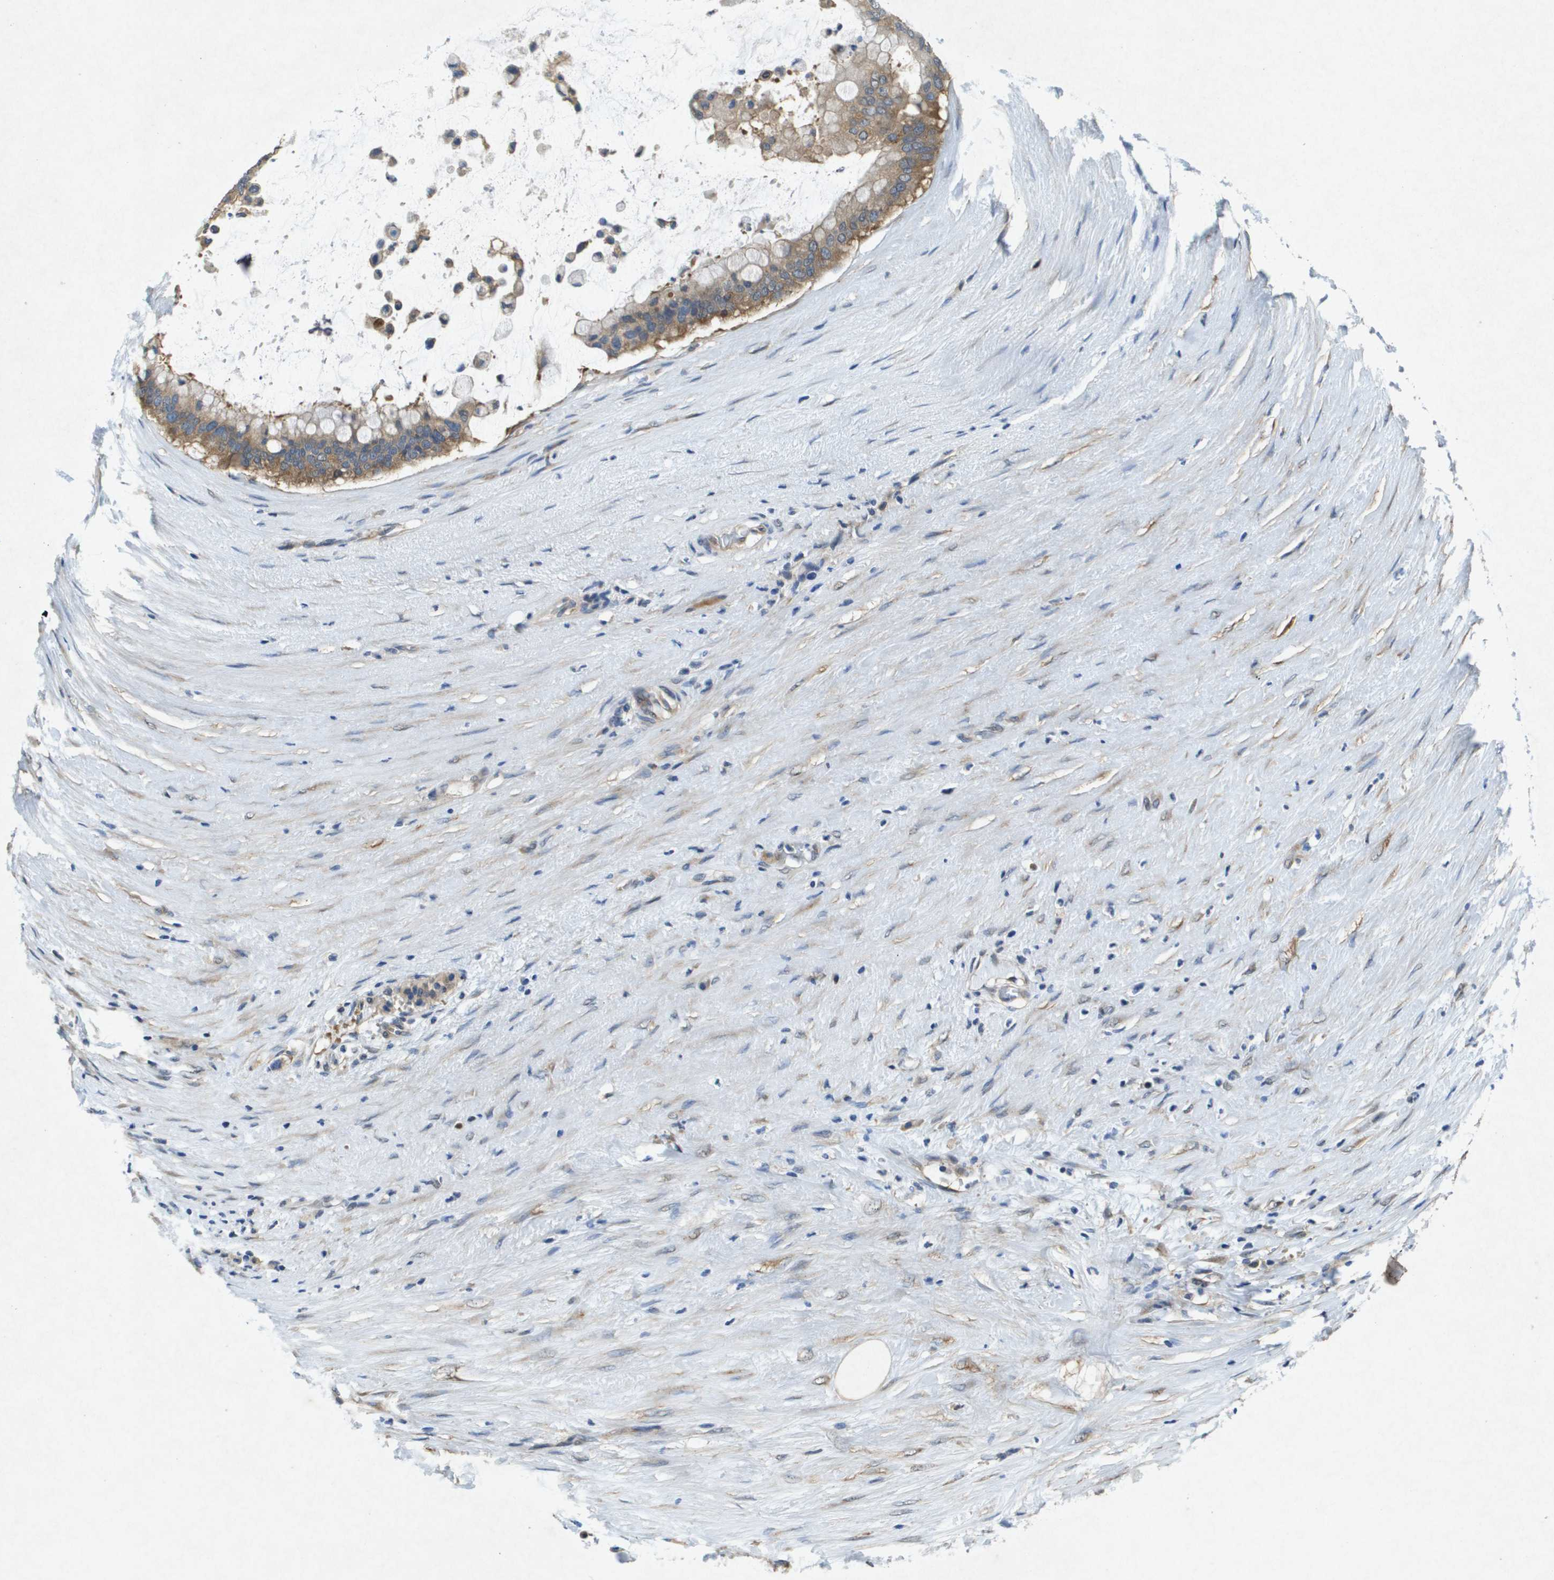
{"staining": {"intensity": "moderate", "quantity": ">75%", "location": "cytoplasmic/membranous"}, "tissue": "pancreatic cancer", "cell_type": "Tumor cells", "image_type": "cancer", "snomed": [{"axis": "morphology", "description": "Adenocarcinoma, NOS"}, {"axis": "topography", "description": "Pancreas"}], "caption": "This image shows immunohistochemistry staining of human pancreatic adenocarcinoma, with medium moderate cytoplasmic/membranous positivity in approximately >75% of tumor cells.", "gene": "PTPRT", "patient": {"sex": "male", "age": 41}}